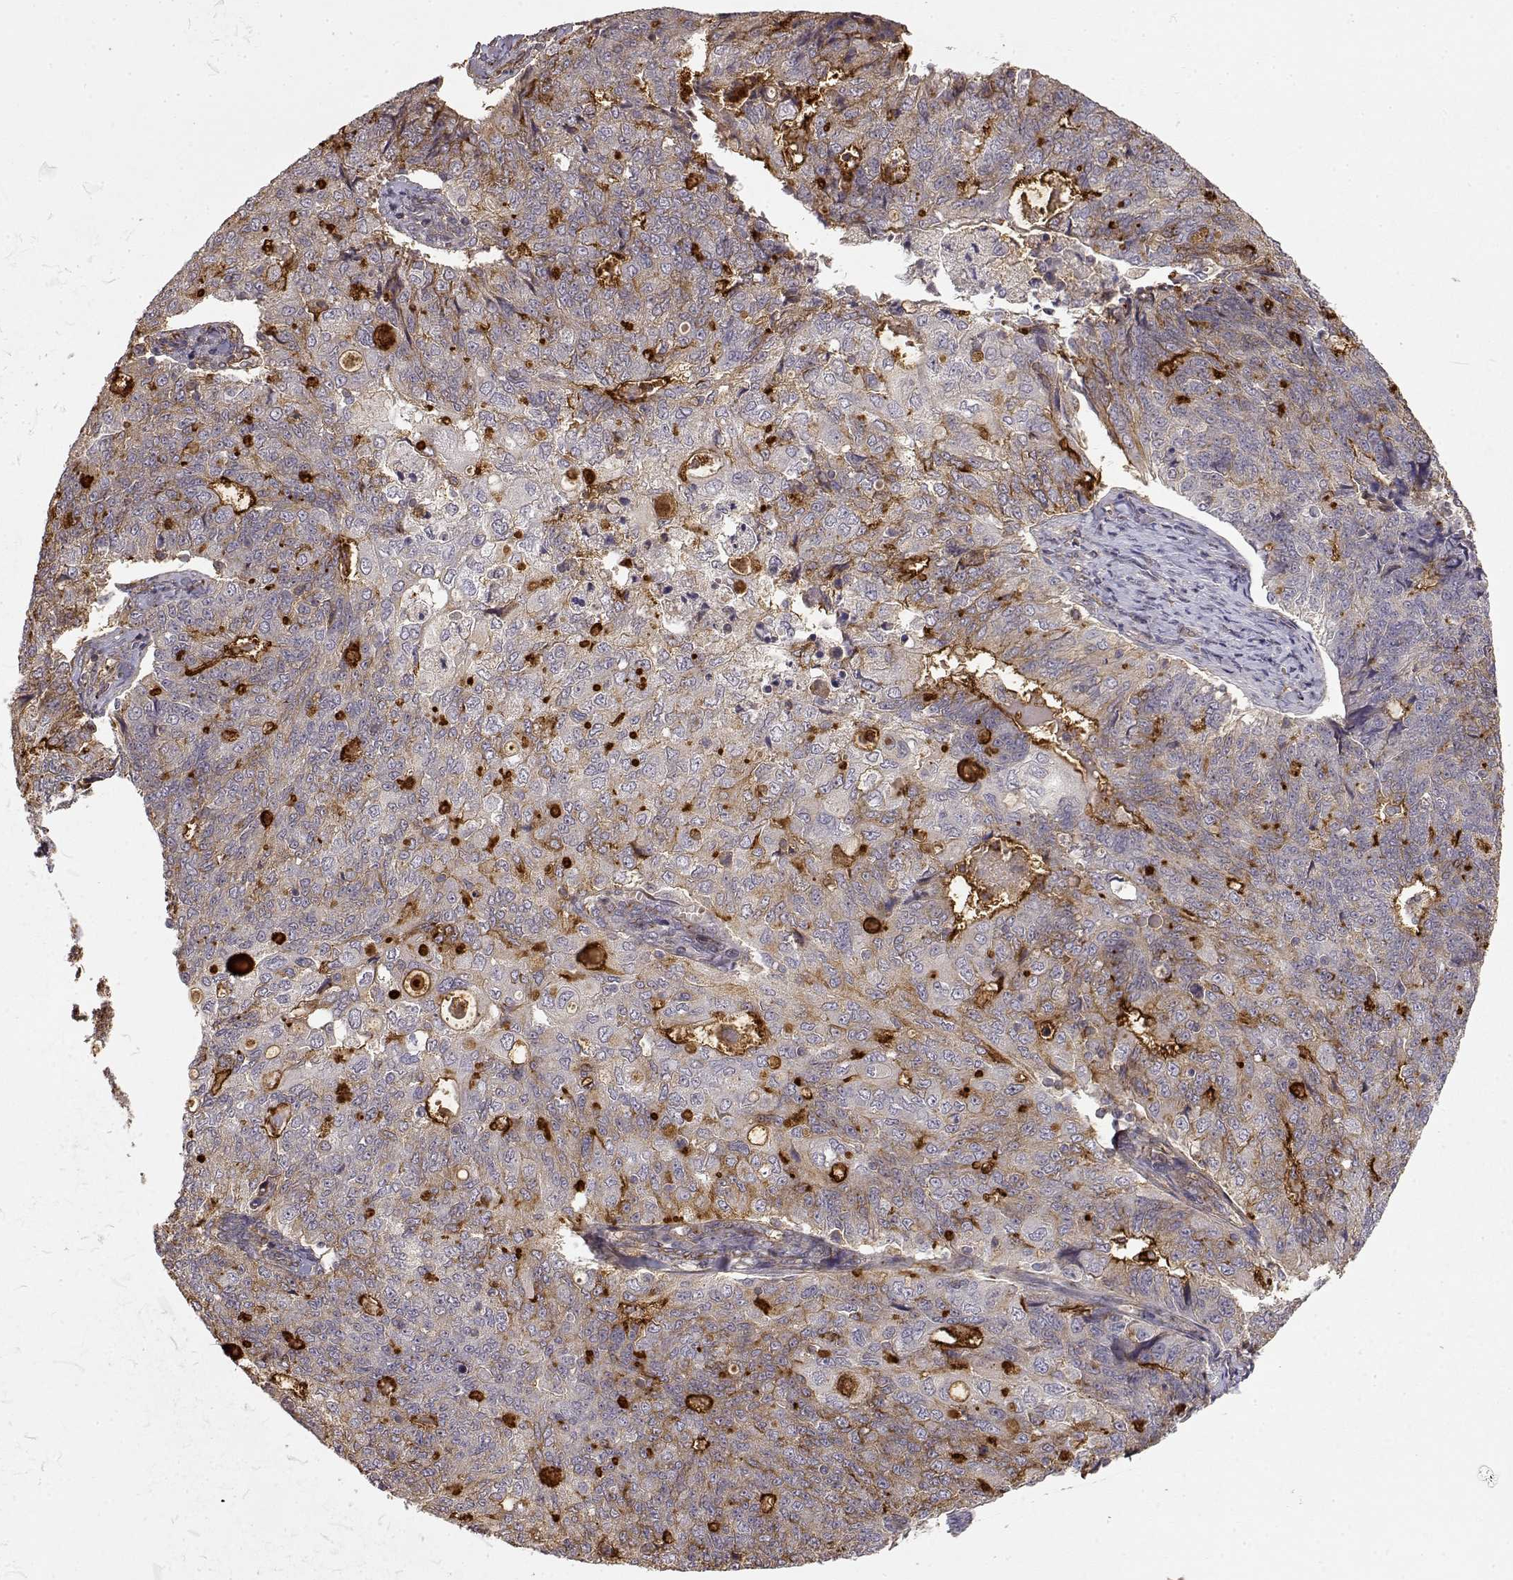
{"staining": {"intensity": "strong", "quantity": "<25%", "location": "cytoplasmic/membranous"}, "tissue": "endometrial cancer", "cell_type": "Tumor cells", "image_type": "cancer", "snomed": [{"axis": "morphology", "description": "Adenocarcinoma, NOS"}, {"axis": "topography", "description": "Endometrium"}], "caption": "Tumor cells demonstrate medium levels of strong cytoplasmic/membranous staining in approximately <25% of cells in endometrial cancer (adenocarcinoma).", "gene": "IFITM1", "patient": {"sex": "female", "age": 43}}